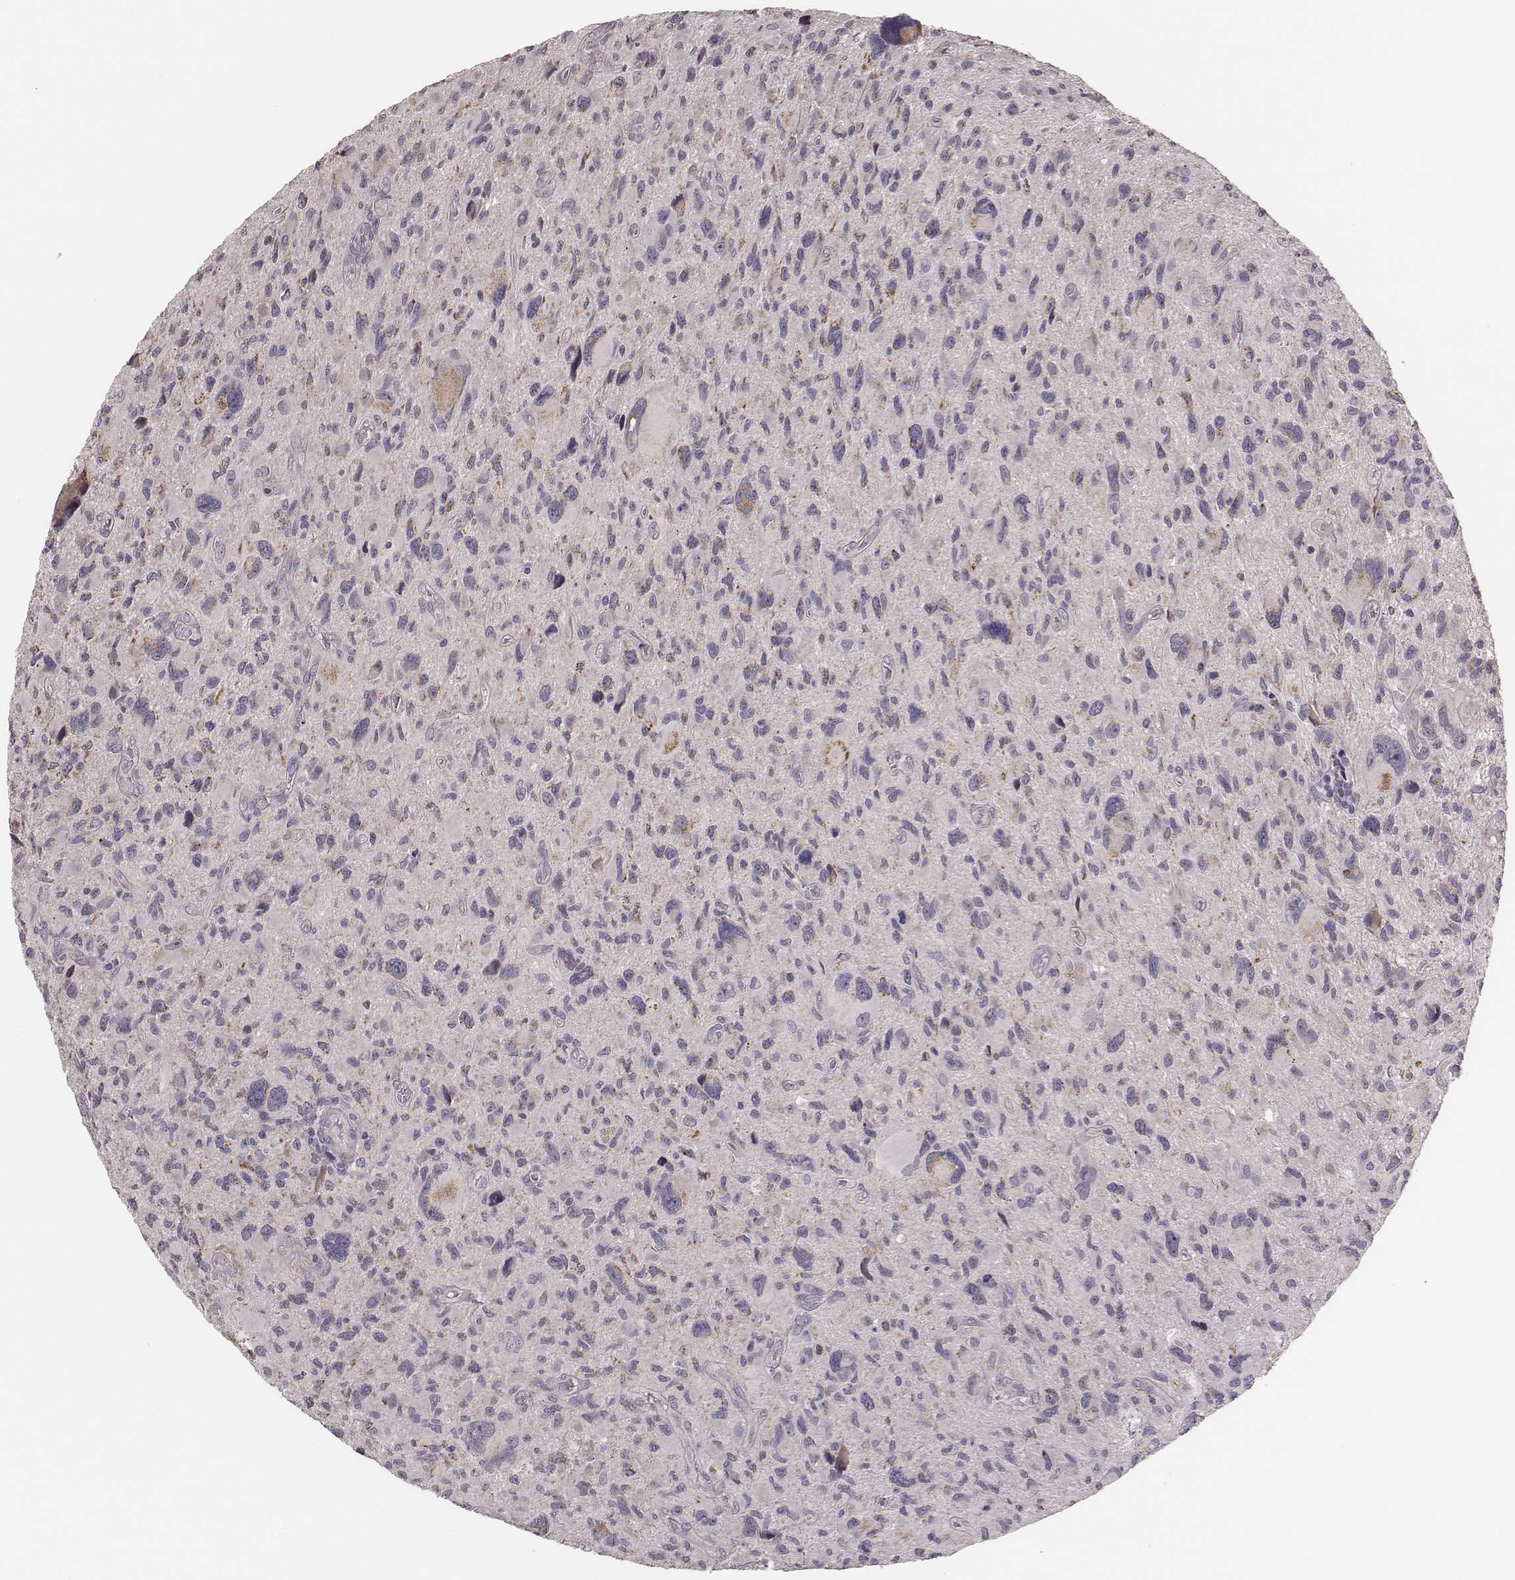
{"staining": {"intensity": "negative", "quantity": "none", "location": "none"}, "tissue": "glioma", "cell_type": "Tumor cells", "image_type": "cancer", "snomed": [{"axis": "morphology", "description": "Glioma, malignant, NOS"}, {"axis": "morphology", "description": "Glioma, malignant, High grade"}, {"axis": "topography", "description": "Brain"}], "caption": "Human glioma stained for a protein using immunohistochemistry (IHC) reveals no expression in tumor cells.", "gene": "HAVCR1", "patient": {"sex": "female", "age": 71}}